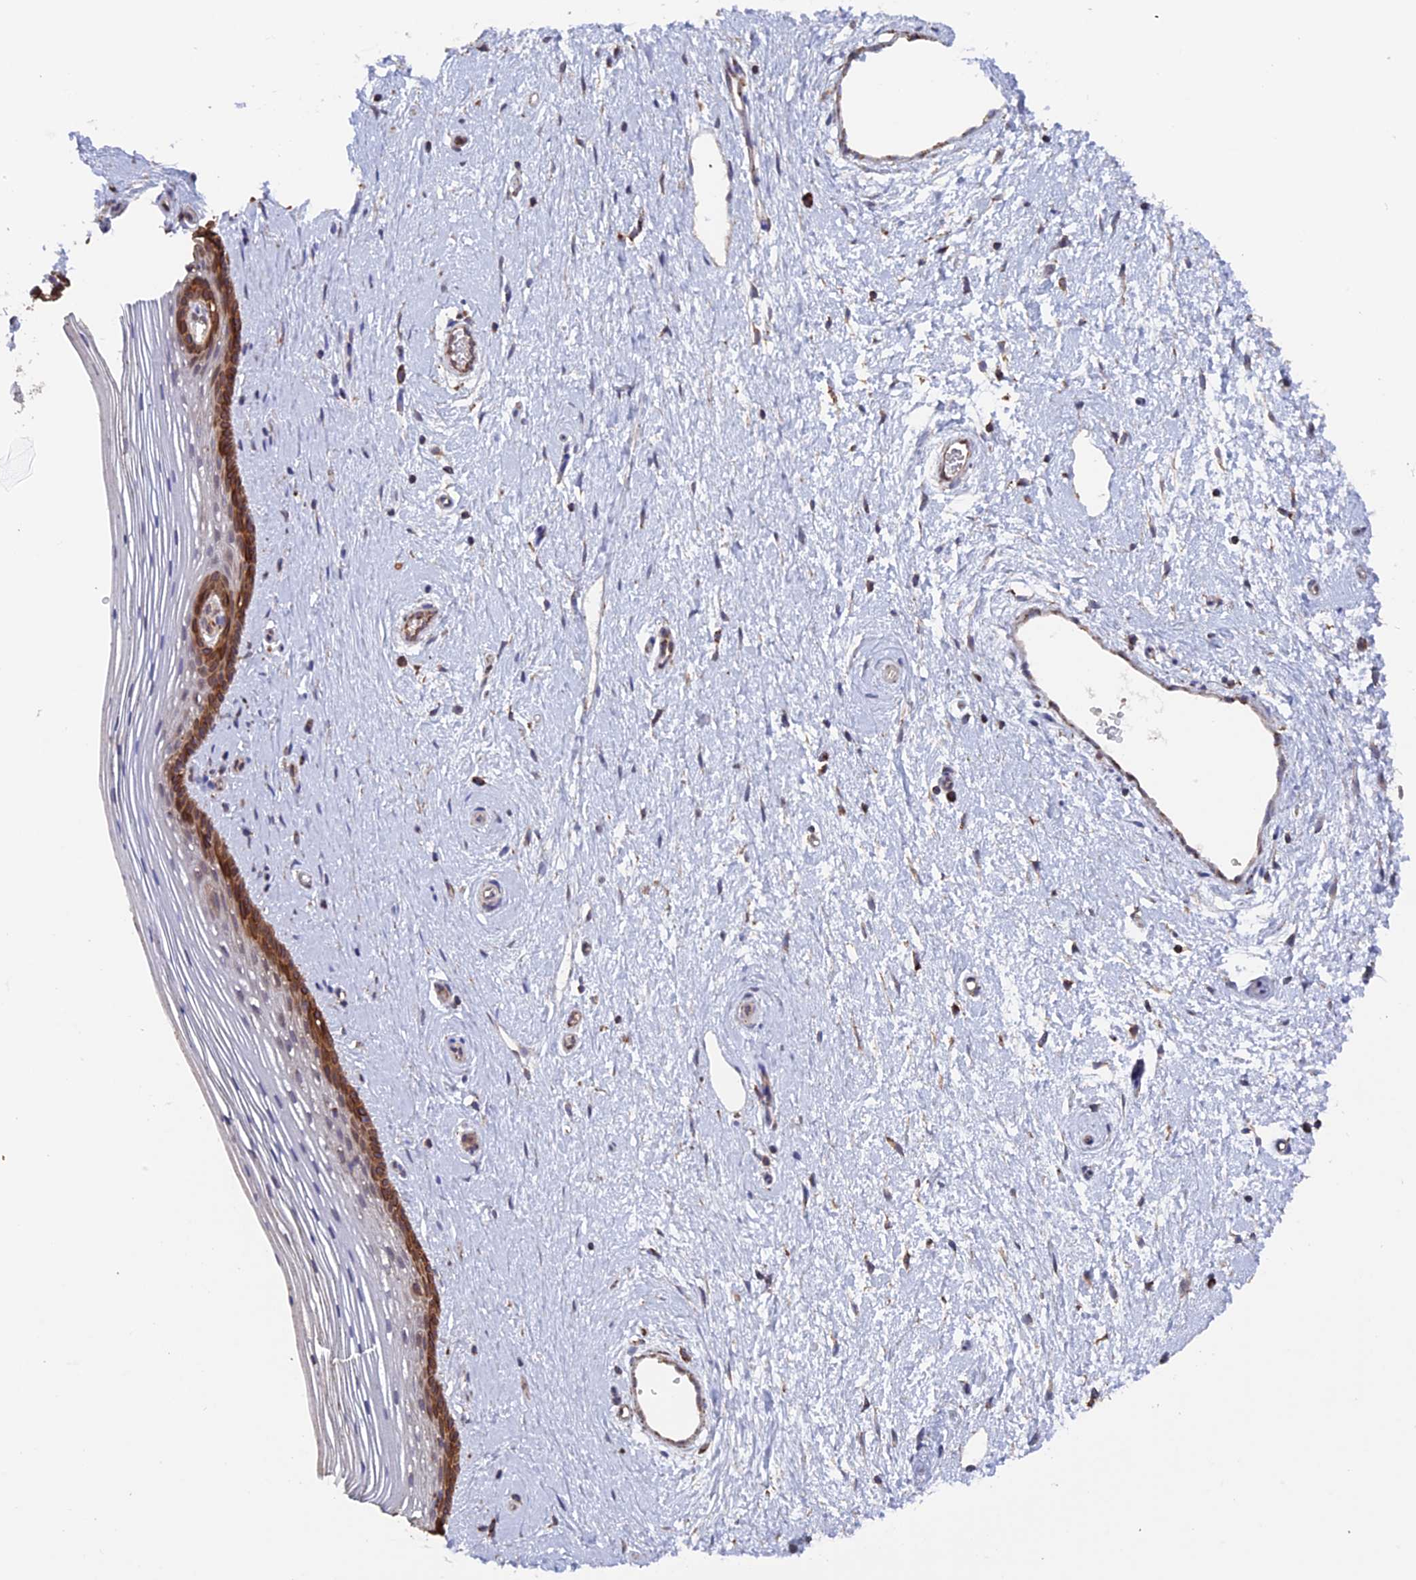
{"staining": {"intensity": "strong", "quantity": "<25%", "location": "cytoplasmic/membranous"}, "tissue": "vagina", "cell_type": "Squamous epithelial cells", "image_type": "normal", "snomed": [{"axis": "morphology", "description": "Normal tissue, NOS"}, {"axis": "topography", "description": "Vagina"}], "caption": "Squamous epithelial cells display medium levels of strong cytoplasmic/membranous positivity in about <25% of cells in normal human vagina. (DAB = brown stain, brightfield microscopy at high magnification).", "gene": "DTYMK", "patient": {"sex": "female", "age": 46}}